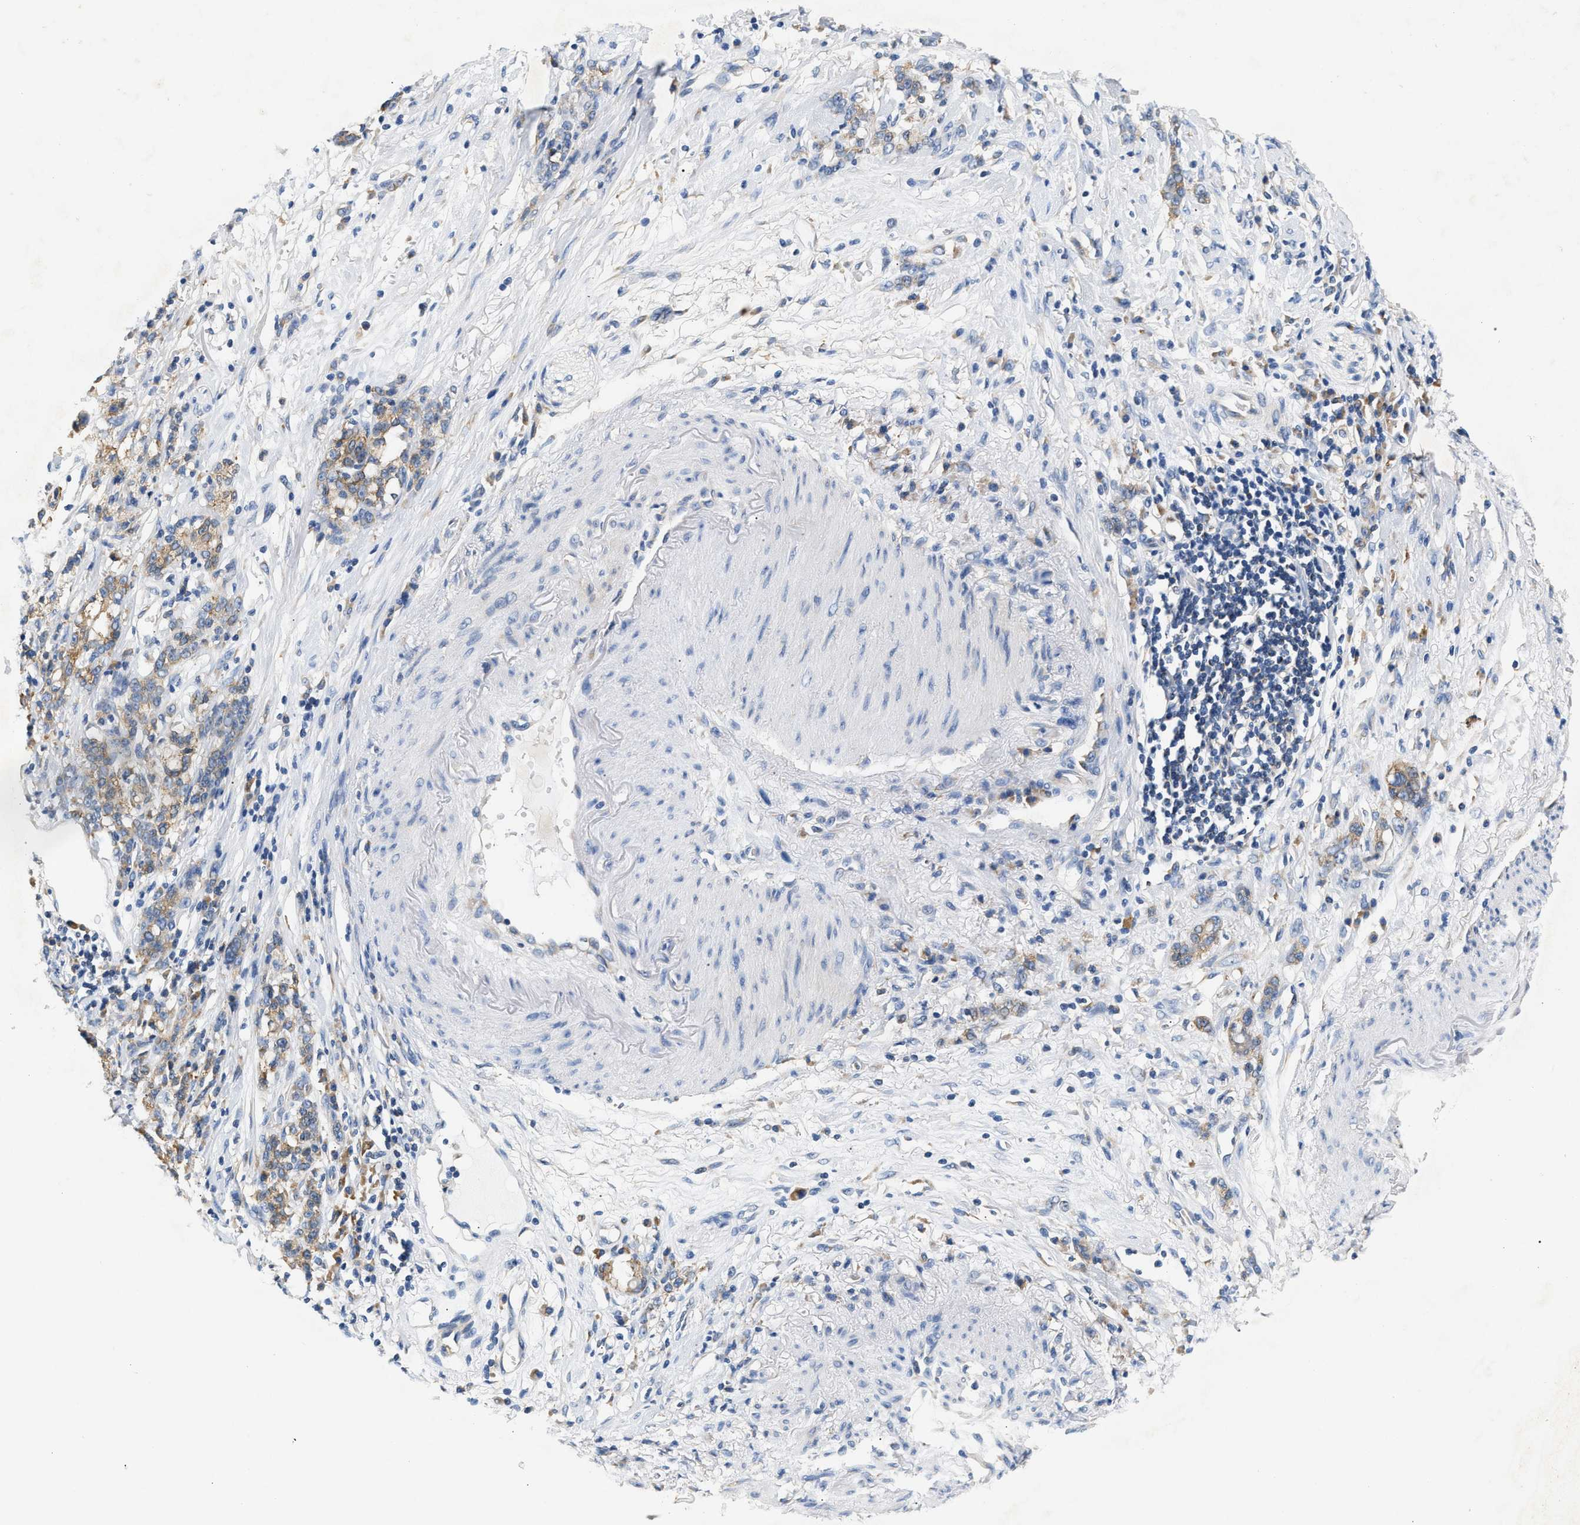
{"staining": {"intensity": "weak", "quantity": "<25%", "location": "cytoplasmic/membranous"}, "tissue": "stomach cancer", "cell_type": "Tumor cells", "image_type": "cancer", "snomed": [{"axis": "morphology", "description": "Adenocarcinoma, NOS"}, {"axis": "topography", "description": "Stomach, lower"}], "caption": "DAB immunohistochemical staining of human adenocarcinoma (stomach) demonstrates no significant staining in tumor cells. (DAB (3,3'-diaminobenzidine) immunohistochemistry (IHC), high magnification).", "gene": "HDHD3", "patient": {"sex": "male", "age": 88}}